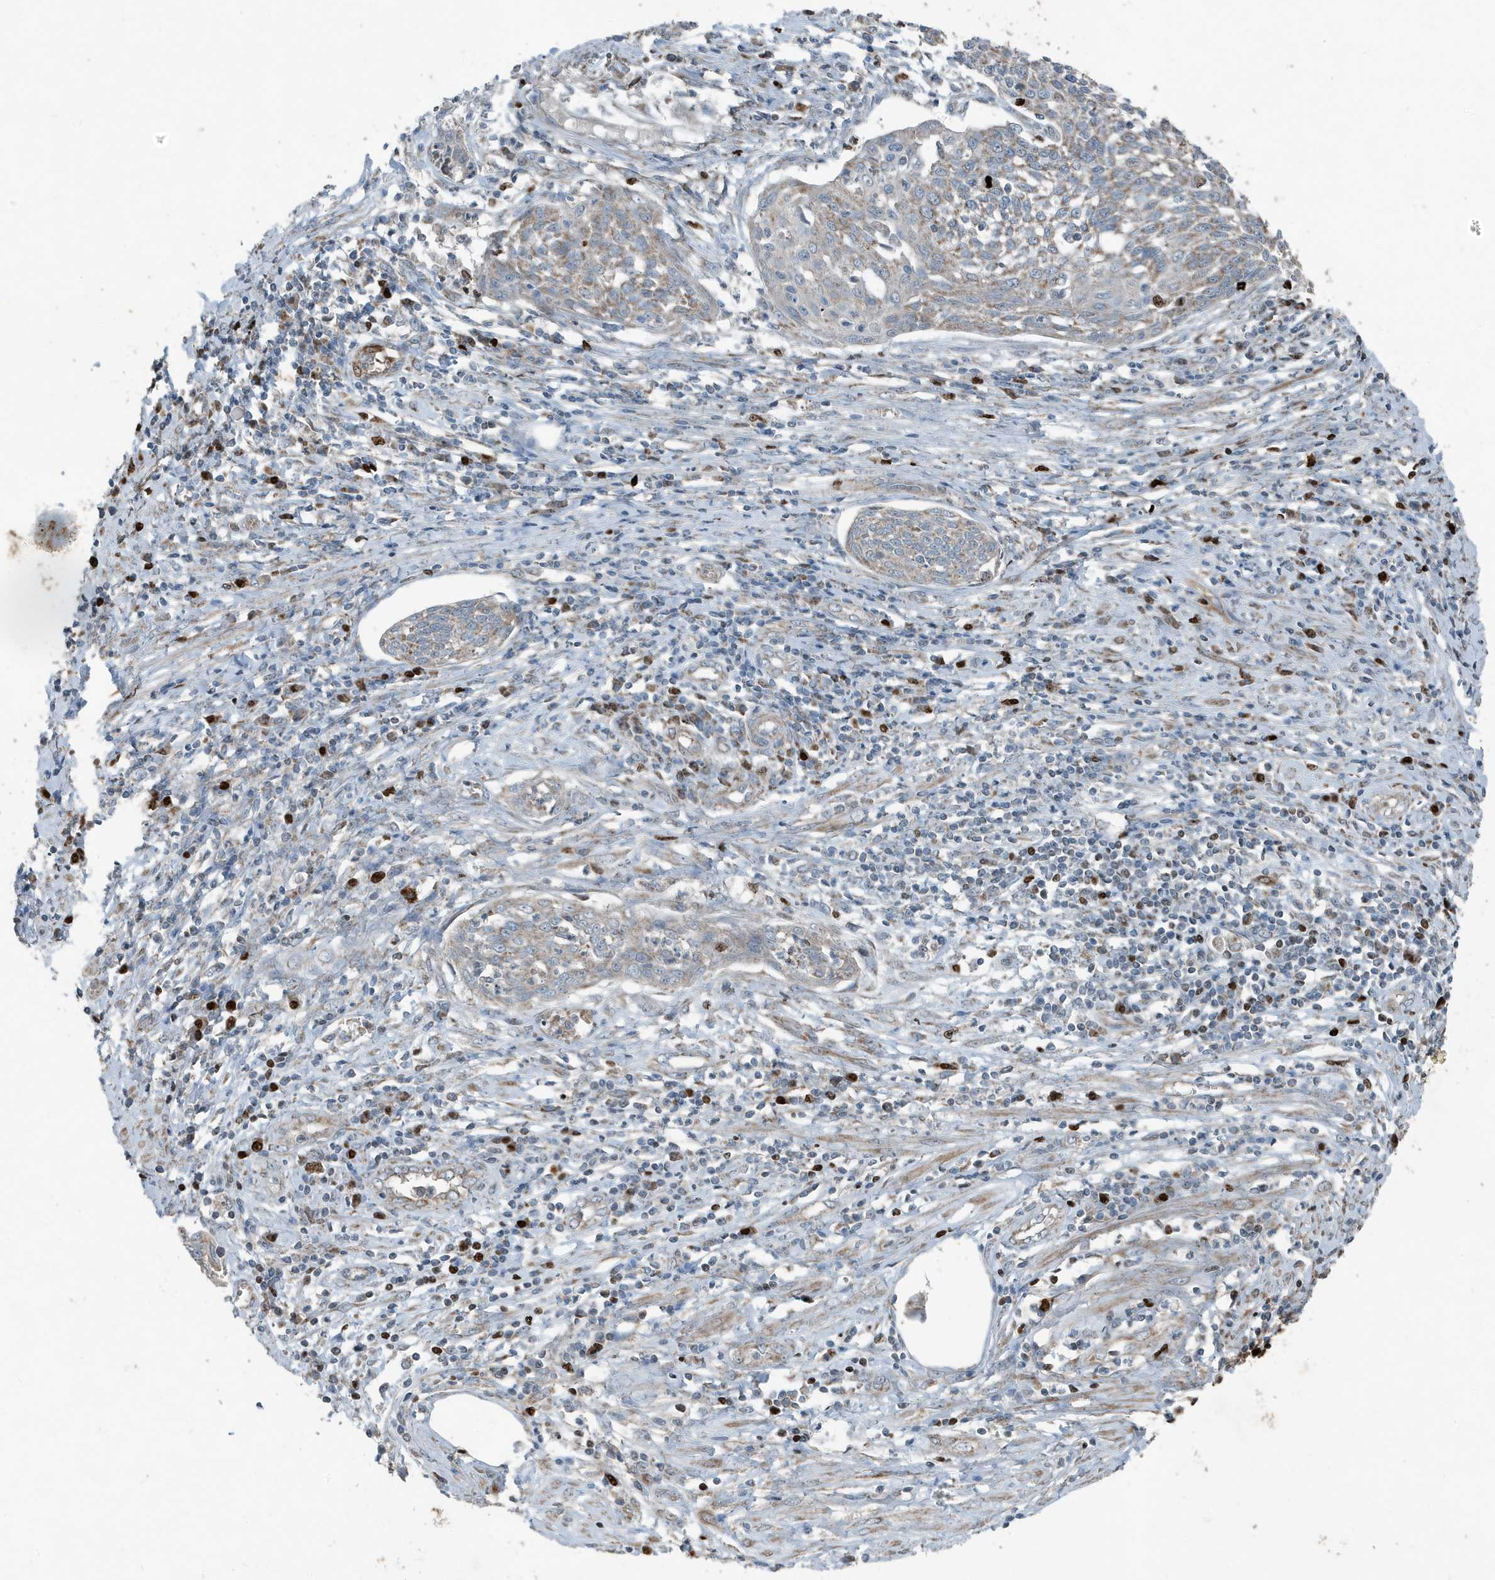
{"staining": {"intensity": "weak", "quantity": "25%-75%", "location": "cytoplasmic/membranous"}, "tissue": "cervical cancer", "cell_type": "Tumor cells", "image_type": "cancer", "snomed": [{"axis": "morphology", "description": "Squamous cell carcinoma, NOS"}, {"axis": "topography", "description": "Cervix"}], "caption": "This image exhibits IHC staining of cervical cancer (squamous cell carcinoma), with low weak cytoplasmic/membranous staining in approximately 25%-75% of tumor cells.", "gene": "MT-CYB", "patient": {"sex": "female", "age": 34}}